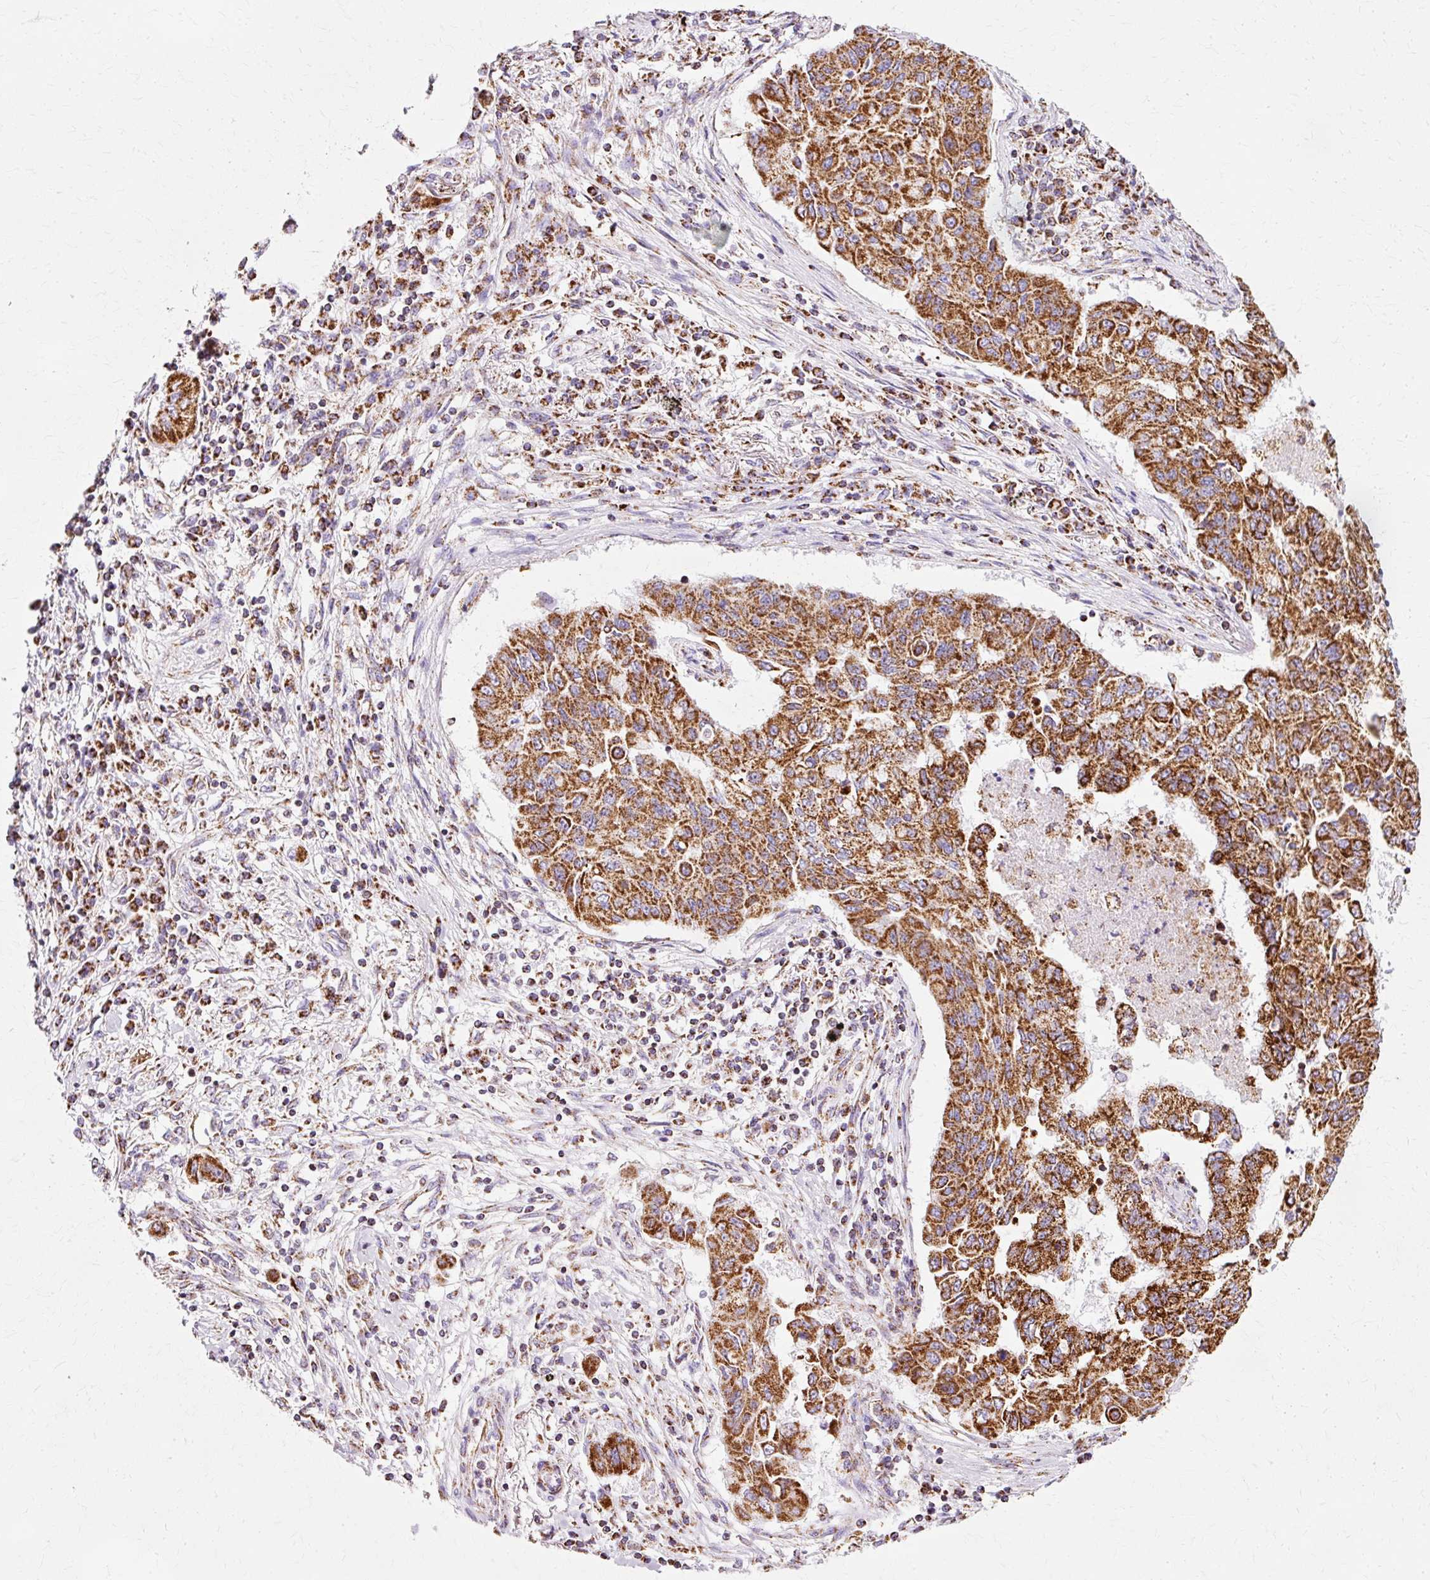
{"staining": {"intensity": "strong", "quantity": ">75%", "location": "cytoplasmic/membranous"}, "tissue": "lung cancer", "cell_type": "Tumor cells", "image_type": "cancer", "snomed": [{"axis": "morphology", "description": "Squamous cell carcinoma, NOS"}, {"axis": "topography", "description": "Lung"}], "caption": "A high amount of strong cytoplasmic/membranous positivity is appreciated in about >75% of tumor cells in lung cancer (squamous cell carcinoma) tissue. (IHC, brightfield microscopy, high magnification).", "gene": "ATP5PO", "patient": {"sex": "male", "age": 74}}